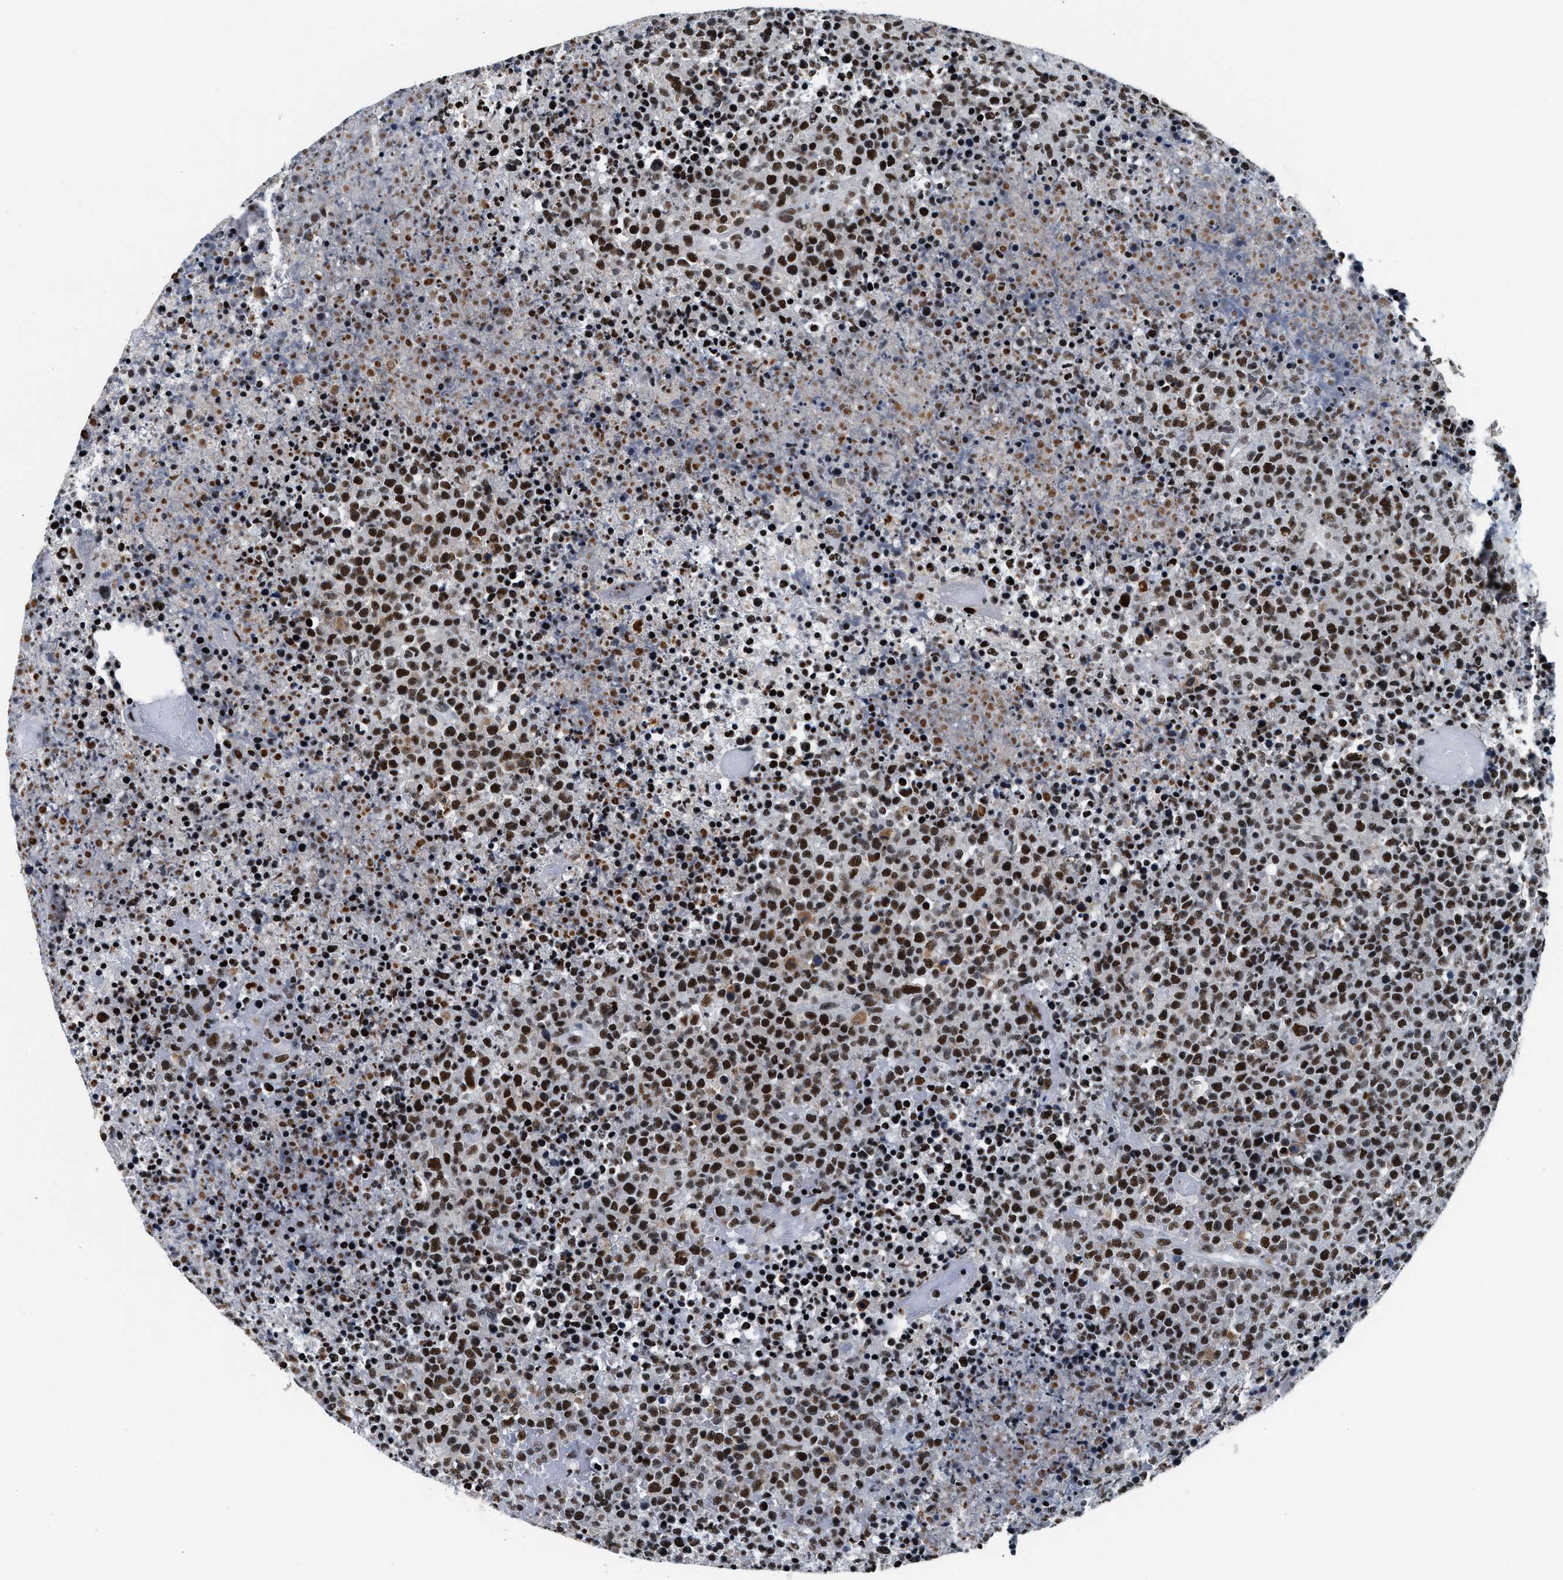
{"staining": {"intensity": "strong", "quantity": ">75%", "location": "nuclear"}, "tissue": "lymphoma", "cell_type": "Tumor cells", "image_type": "cancer", "snomed": [{"axis": "morphology", "description": "Malignant lymphoma, non-Hodgkin's type, High grade"}, {"axis": "topography", "description": "Lymph node"}], "caption": "This is a micrograph of immunohistochemistry (IHC) staining of lymphoma, which shows strong staining in the nuclear of tumor cells.", "gene": "RAD50", "patient": {"sex": "male", "age": 13}}